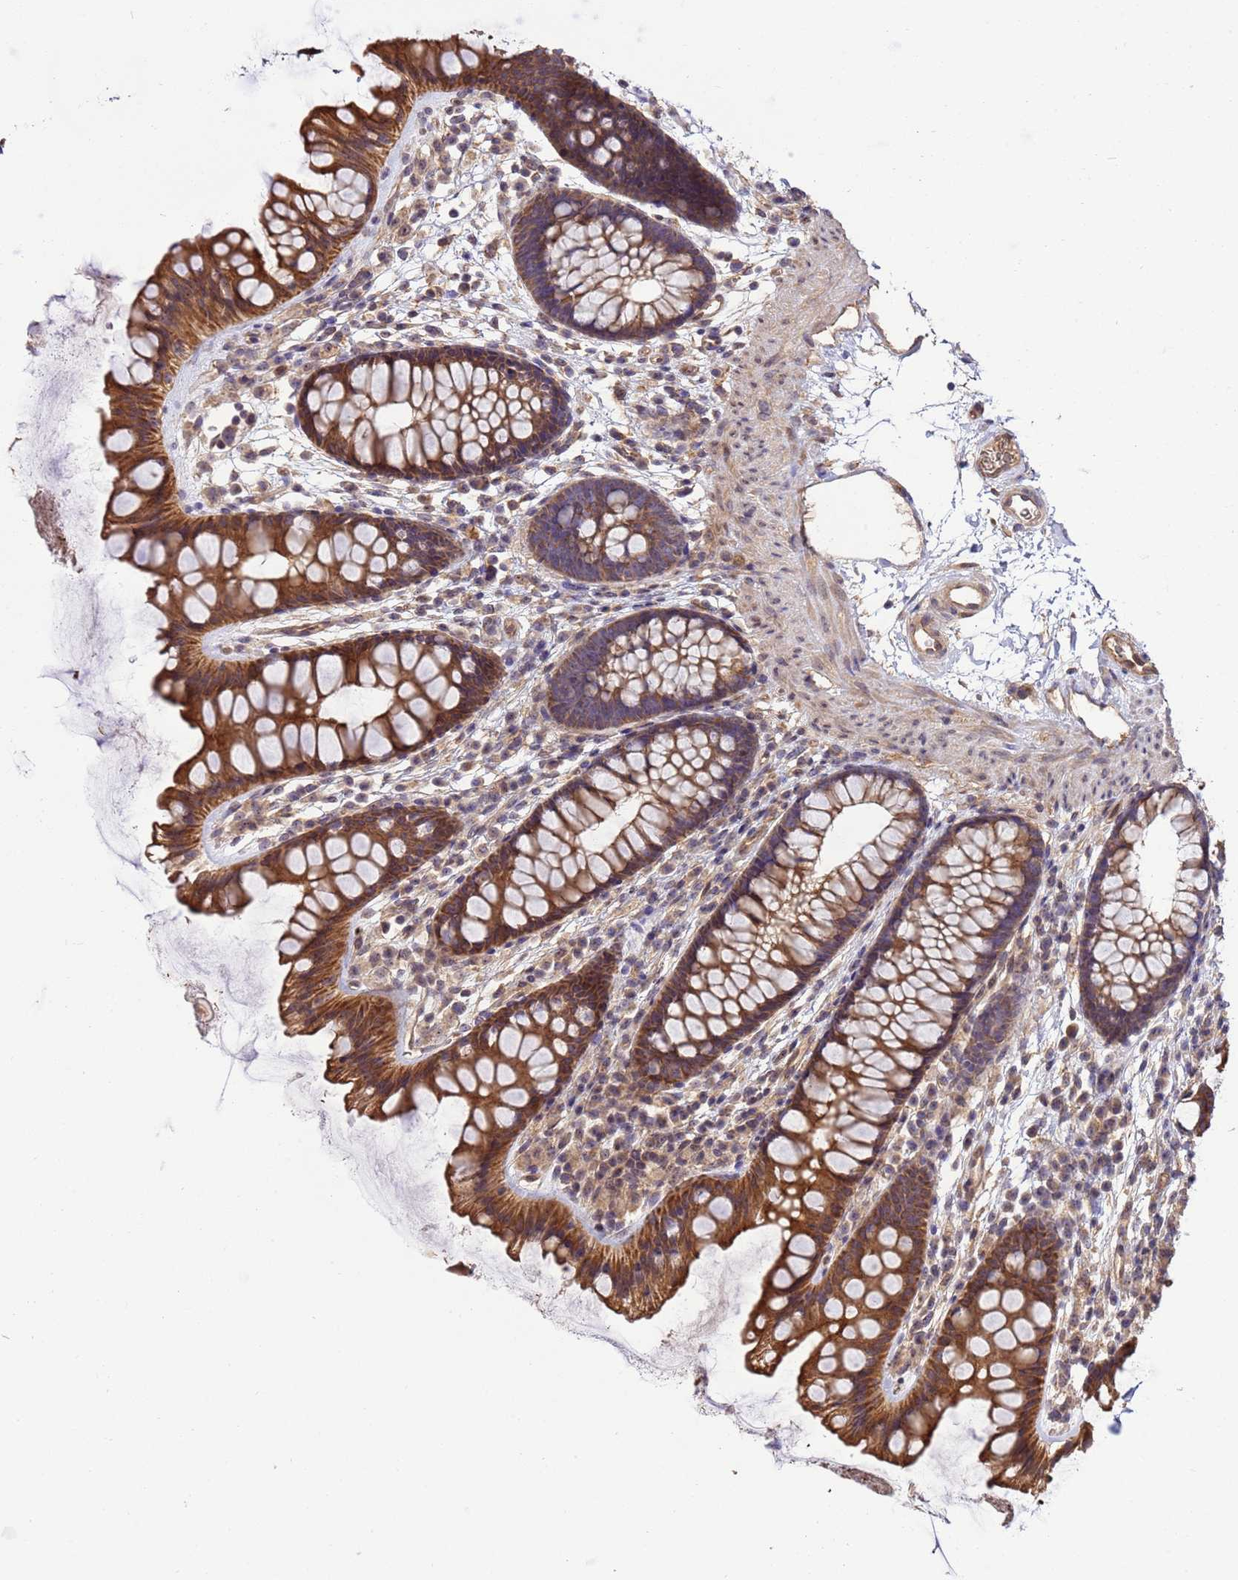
{"staining": {"intensity": "moderate", "quantity": ">75%", "location": "cytoplasmic/membranous"}, "tissue": "colon", "cell_type": "Endothelial cells", "image_type": "normal", "snomed": [{"axis": "morphology", "description": "Normal tissue, NOS"}, {"axis": "topography", "description": "Colon"}], "caption": "This image exhibits benign colon stained with IHC to label a protein in brown. The cytoplasmic/membranous of endothelial cells show moderate positivity for the protein. Nuclei are counter-stained blue.", "gene": "SMCO3", "patient": {"sex": "female", "age": 62}}